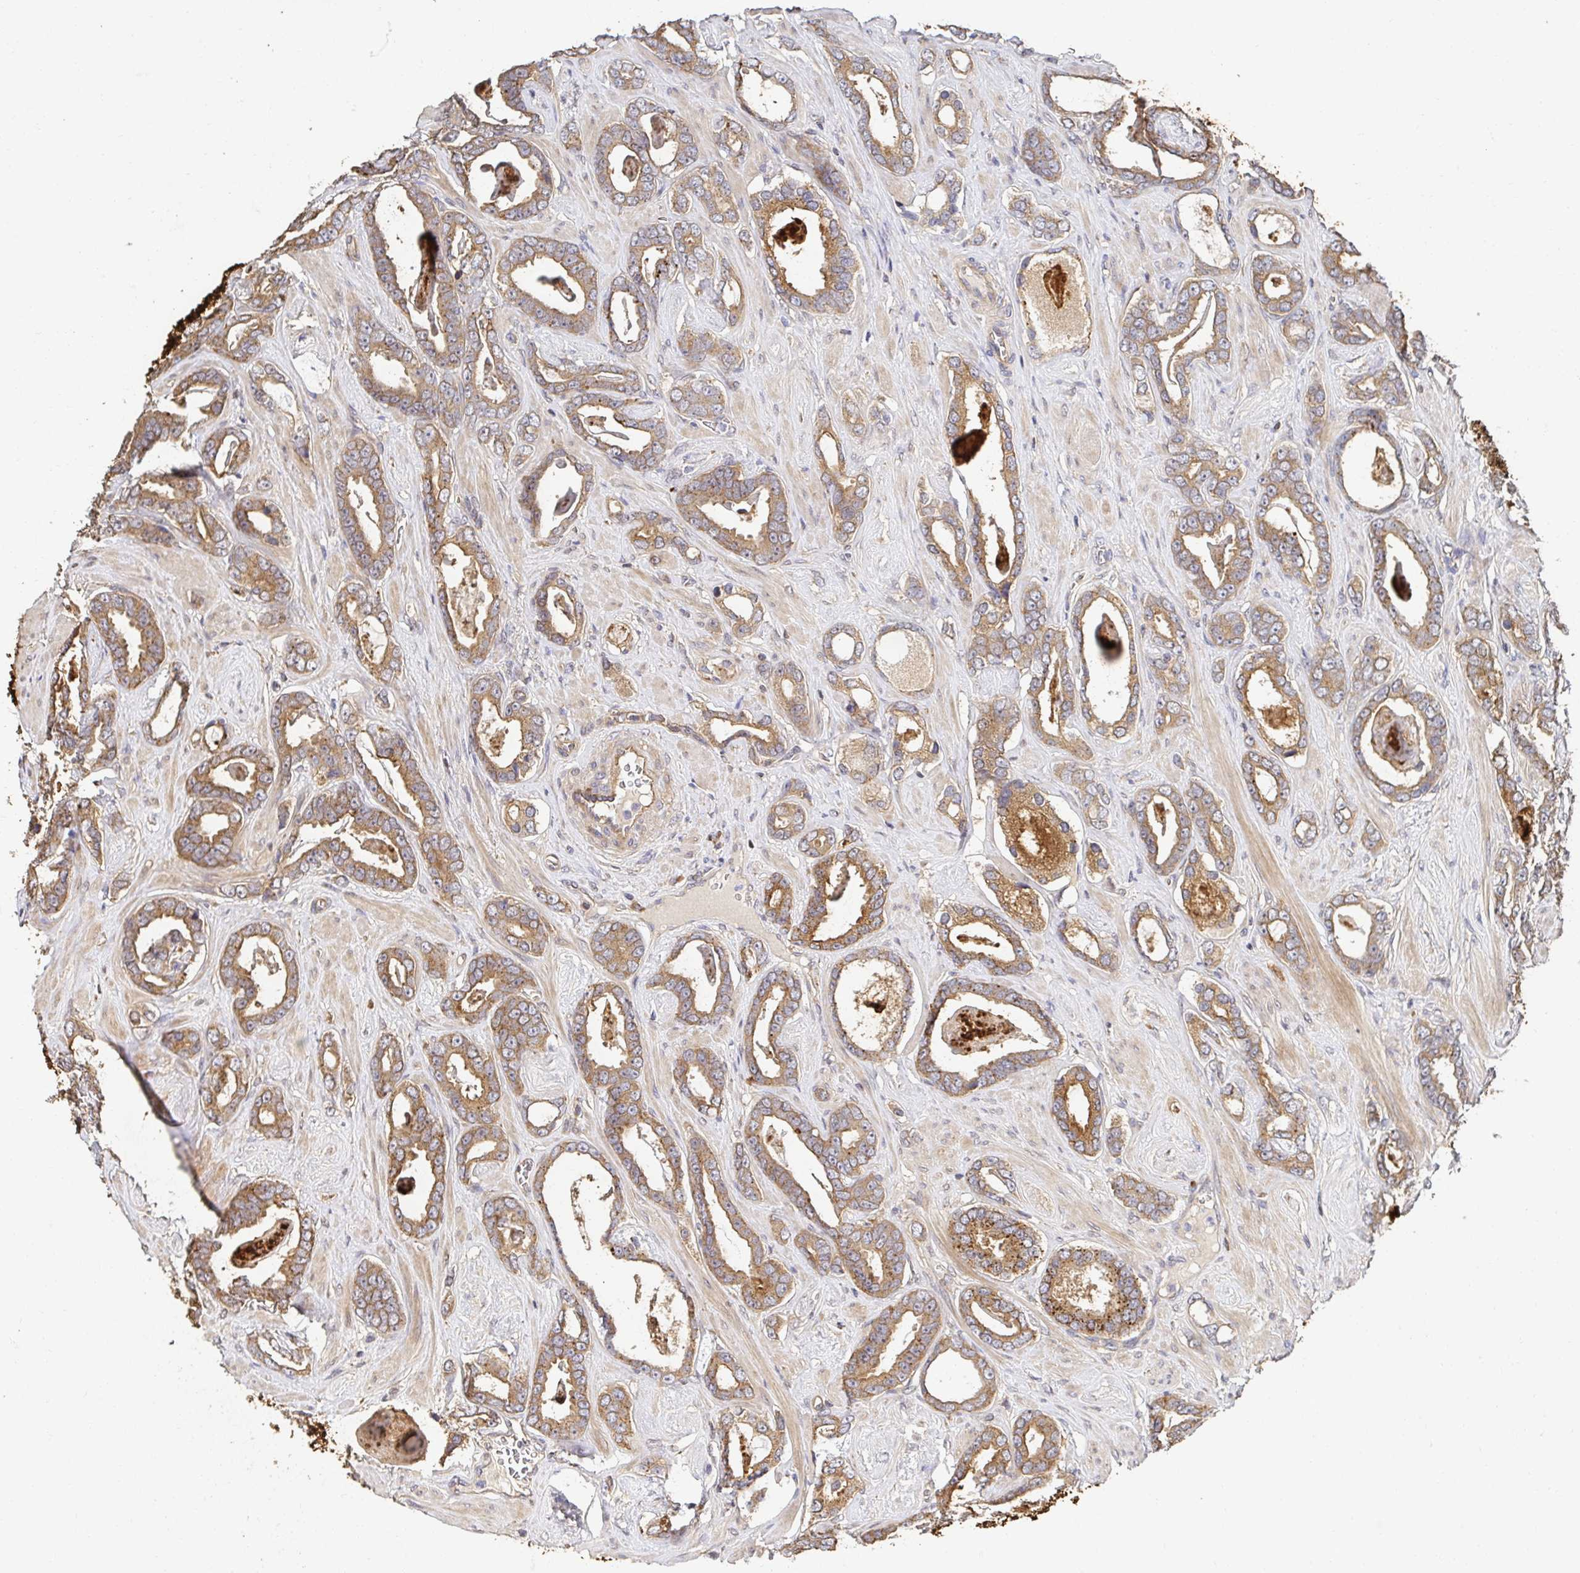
{"staining": {"intensity": "moderate", "quantity": ">75%", "location": "cytoplasmic/membranous"}, "tissue": "prostate cancer", "cell_type": "Tumor cells", "image_type": "cancer", "snomed": [{"axis": "morphology", "description": "Adenocarcinoma, High grade"}, {"axis": "topography", "description": "Prostate"}], "caption": "This image shows IHC staining of prostate cancer, with medium moderate cytoplasmic/membranous expression in about >75% of tumor cells.", "gene": "APBB1", "patient": {"sex": "male", "age": 63}}